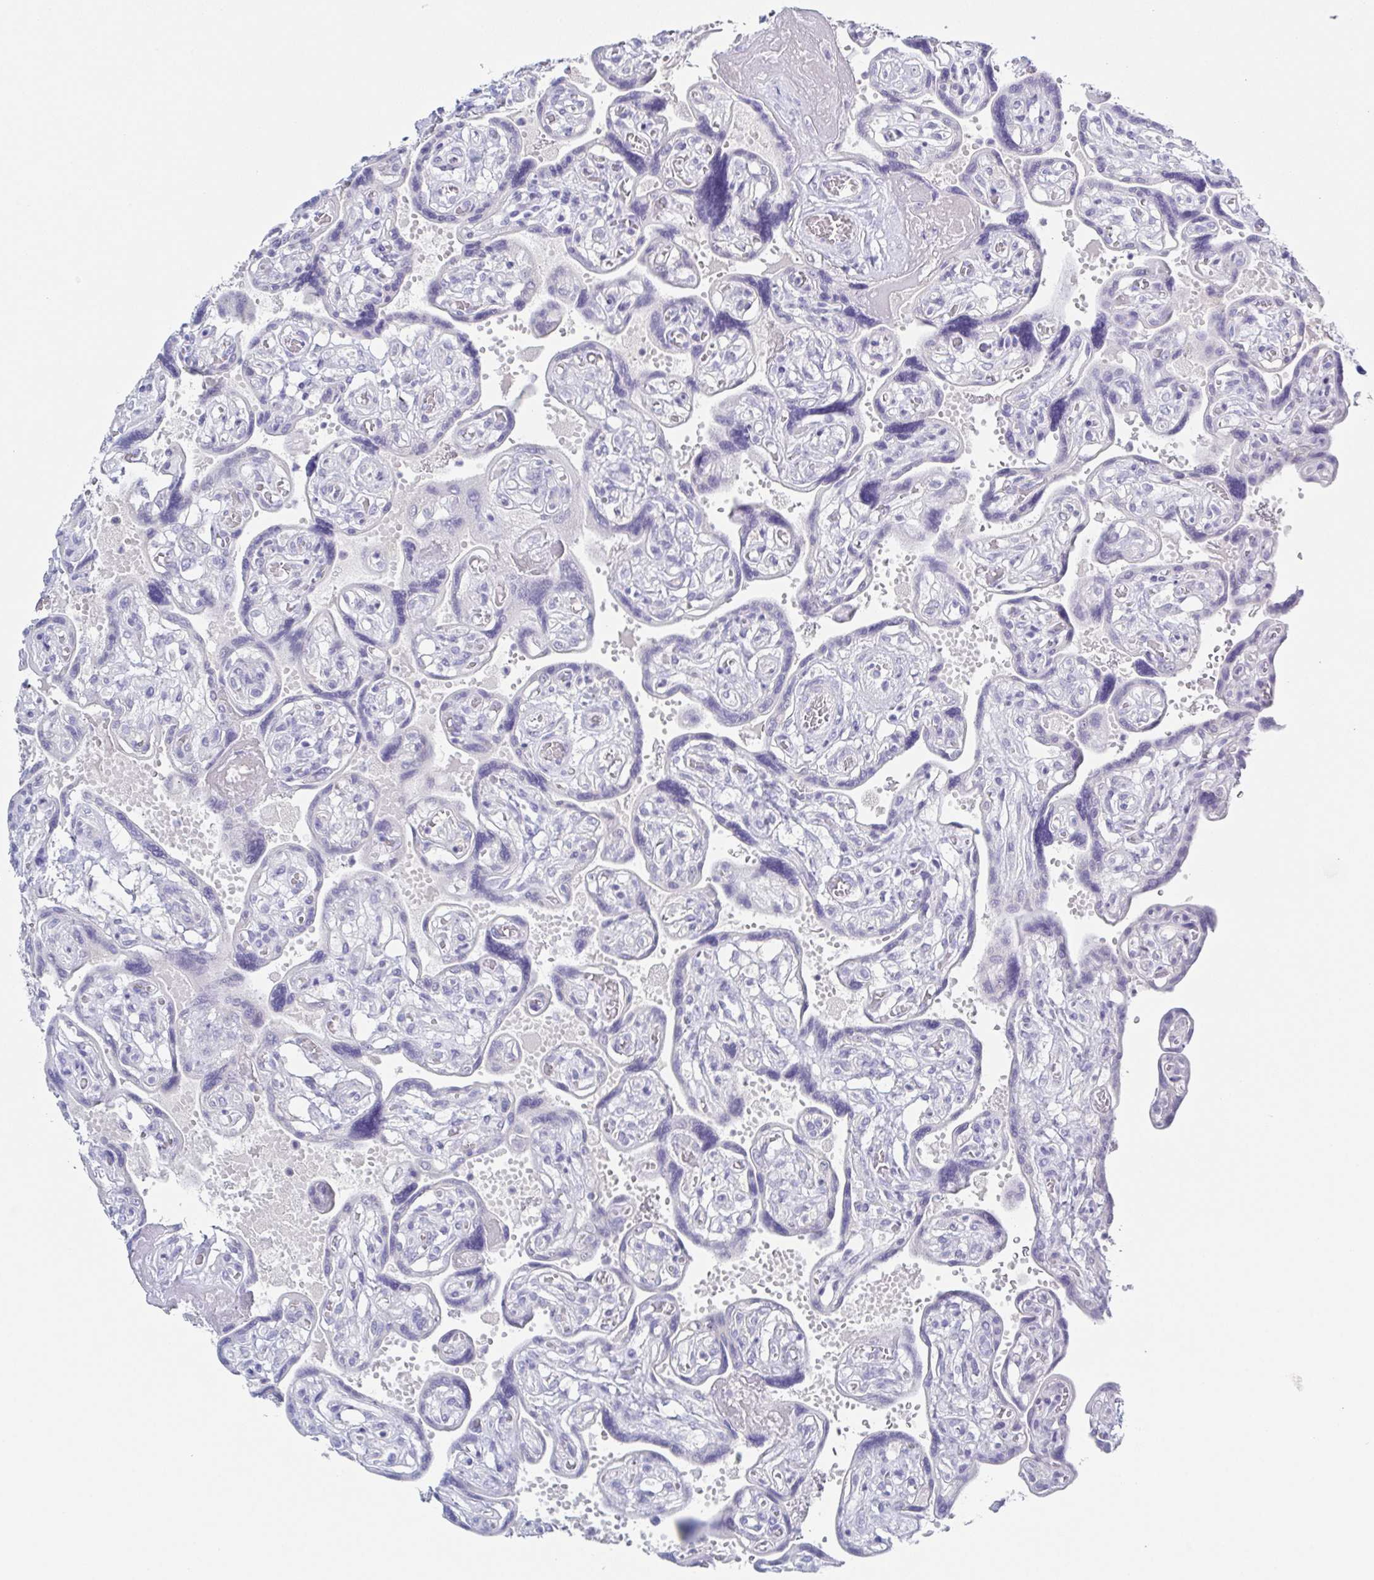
{"staining": {"intensity": "weak", "quantity": "<25%", "location": "cytoplasmic/membranous"}, "tissue": "placenta", "cell_type": "Decidual cells", "image_type": "normal", "snomed": [{"axis": "morphology", "description": "Normal tissue, NOS"}, {"axis": "topography", "description": "Placenta"}], "caption": "Immunohistochemistry (IHC) image of unremarkable human placenta stained for a protein (brown), which shows no expression in decidual cells.", "gene": "HTR2A", "patient": {"sex": "female", "age": 32}}